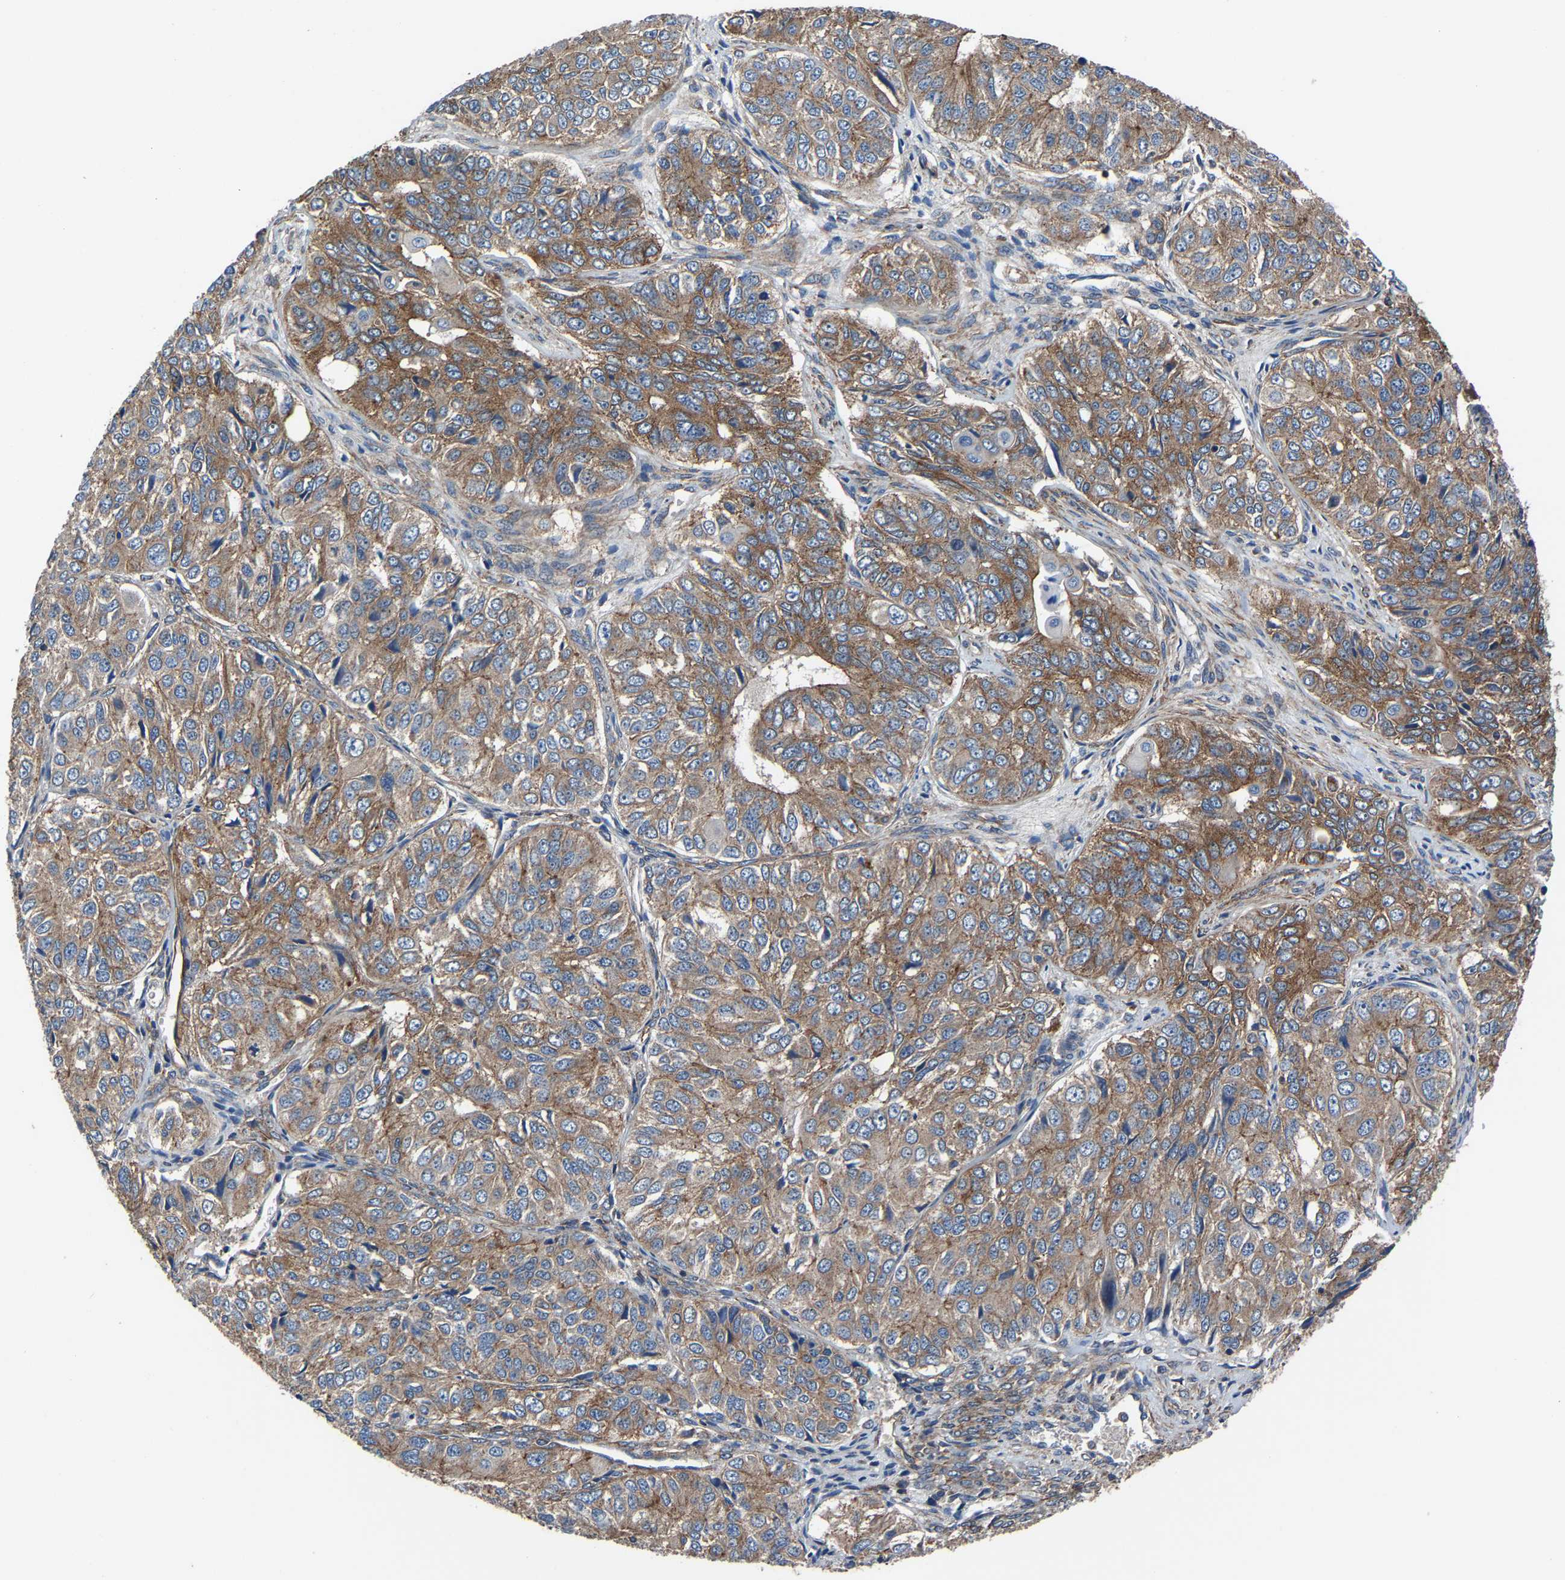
{"staining": {"intensity": "moderate", "quantity": ">75%", "location": "cytoplasmic/membranous"}, "tissue": "ovarian cancer", "cell_type": "Tumor cells", "image_type": "cancer", "snomed": [{"axis": "morphology", "description": "Carcinoma, endometroid"}, {"axis": "topography", "description": "Ovary"}], "caption": "Protein staining of ovarian endometroid carcinoma tissue exhibits moderate cytoplasmic/membranous expression in about >75% of tumor cells.", "gene": "KIAA1958", "patient": {"sex": "female", "age": 51}}